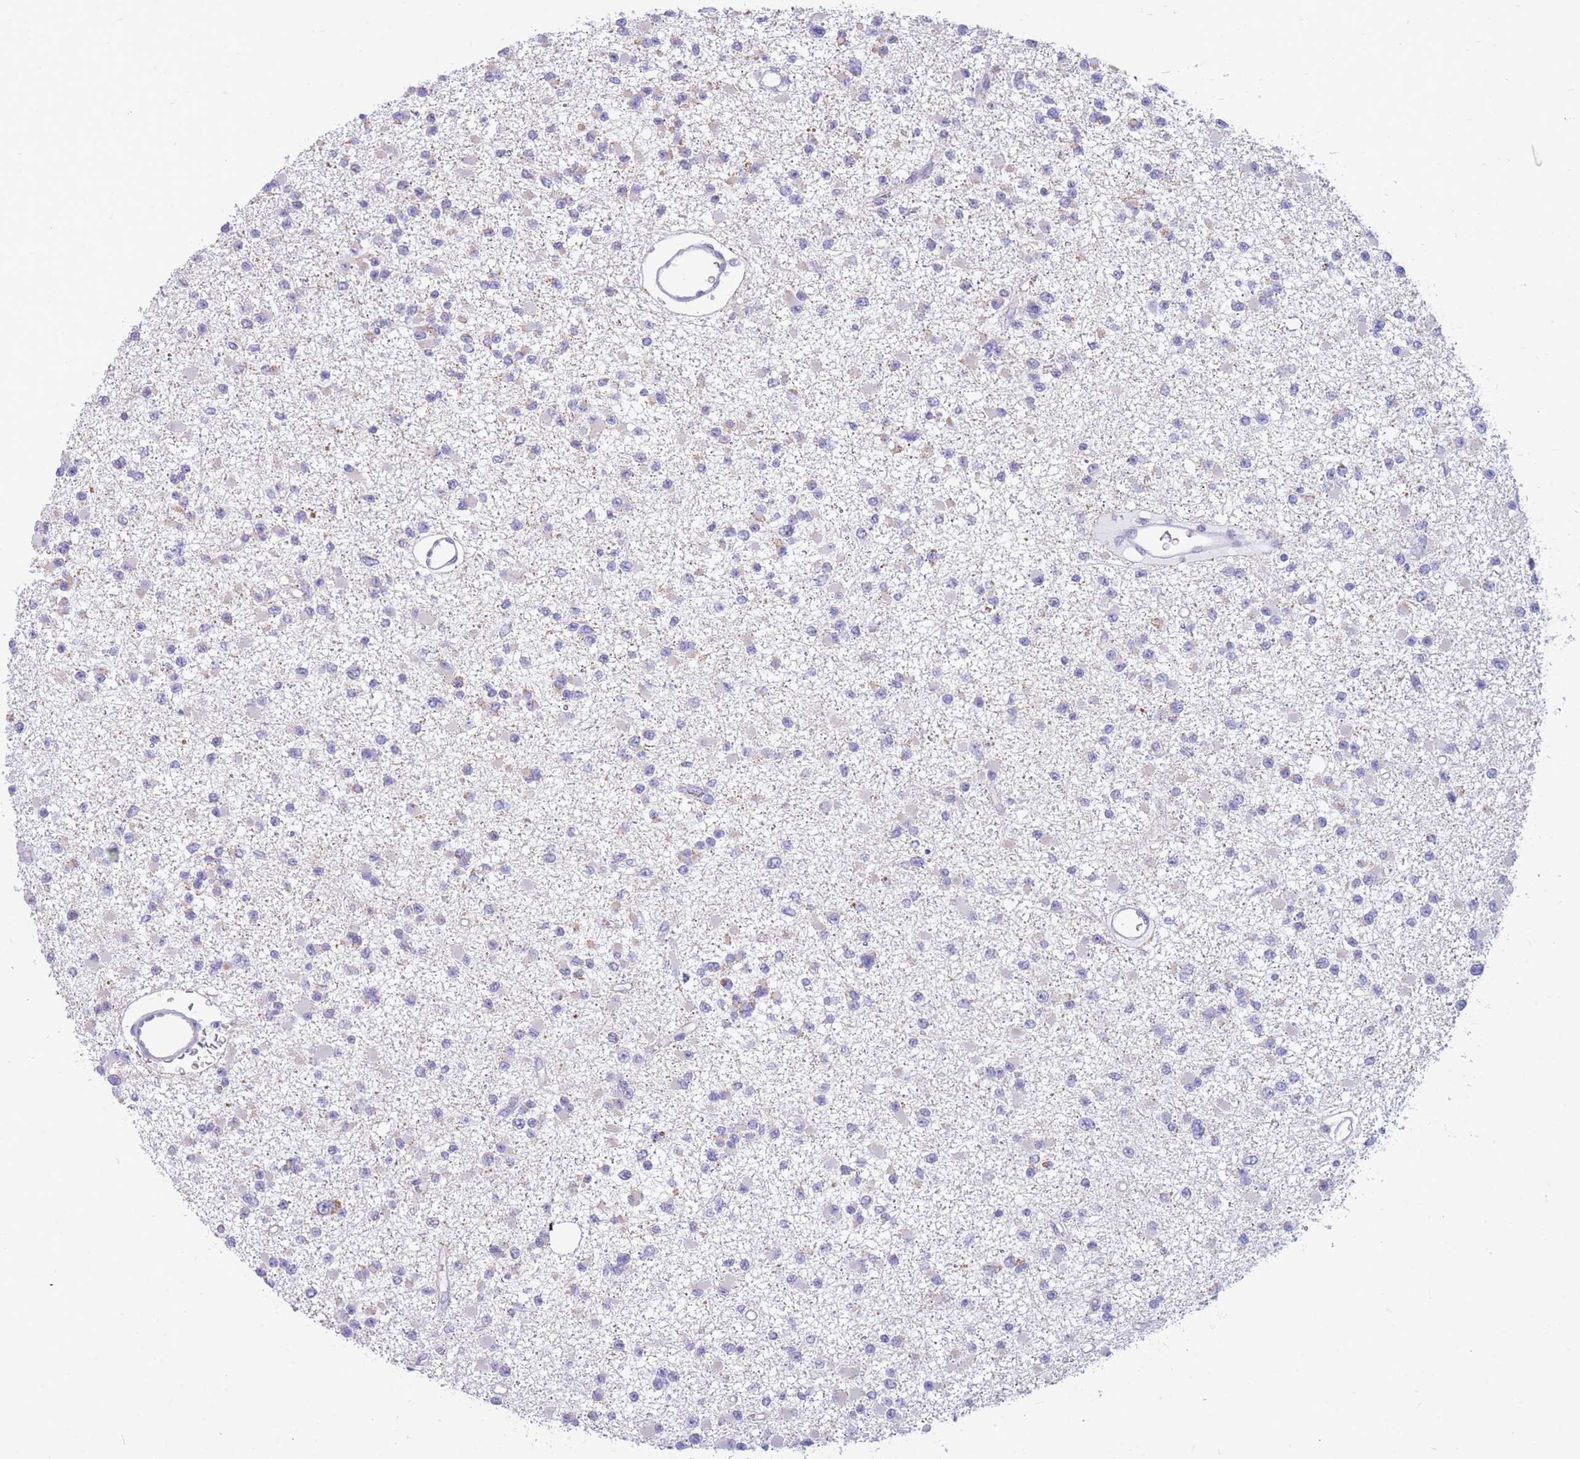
{"staining": {"intensity": "negative", "quantity": "none", "location": "none"}, "tissue": "glioma", "cell_type": "Tumor cells", "image_type": "cancer", "snomed": [{"axis": "morphology", "description": "Glioma, malignant, Low grade"}, {"axis": "topography", "description": "Brain"}], "caption": "Immunohistochemical staining of human glioma demonstrates no significant staining in tumor cells.", "gene": "DHRS11", "patient": {"sex": "female", "age": 22}}